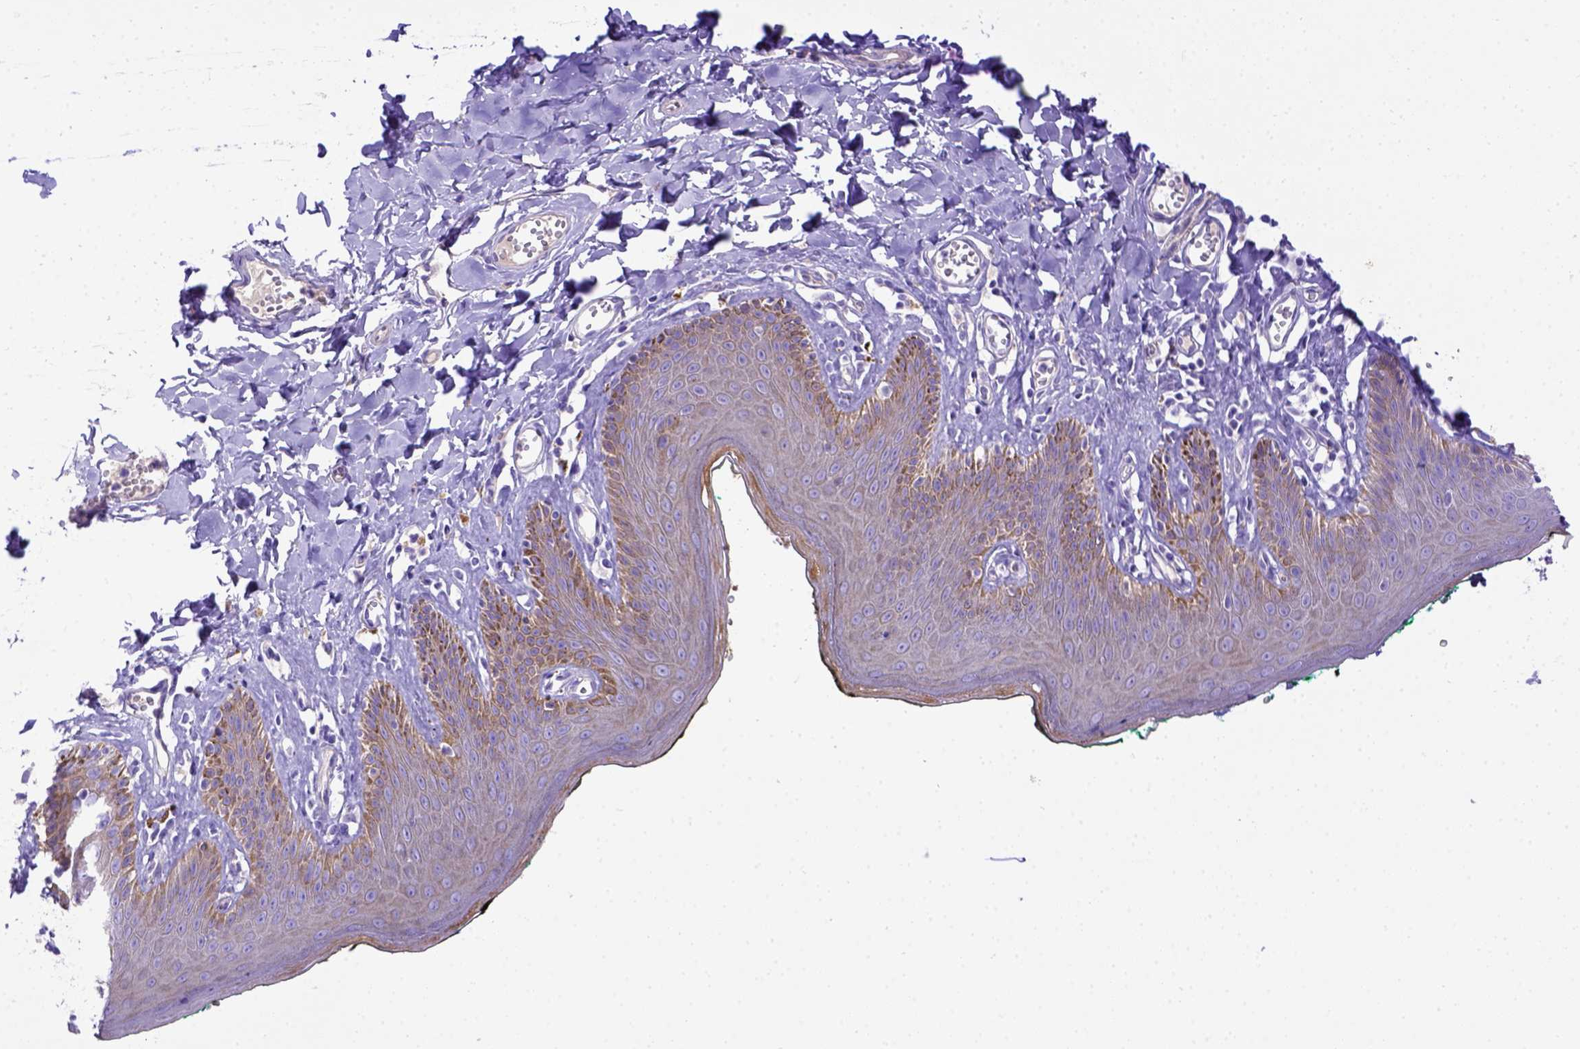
{"staining": {"intensity": "moderate", "quantity": "25%-75%", "location": "cytoplasmic/membranous"}, "tissue": "skin", "cell_type": "Epidermal cells", "image_type": "normal", "snomed": [{"axis": "morphology", "description": "Normal tissue, NOS"}, {"axis": "topography", "description": "Vulva"}, {"axis": "topography", "description": "Peripheral nerve tissue"}], "caption": "Skin stained with a protein marker demonstrates moderate staining in epidermal cells.", "gene": "LRRC18", "patient": {"sex": "female", "age": 66}}